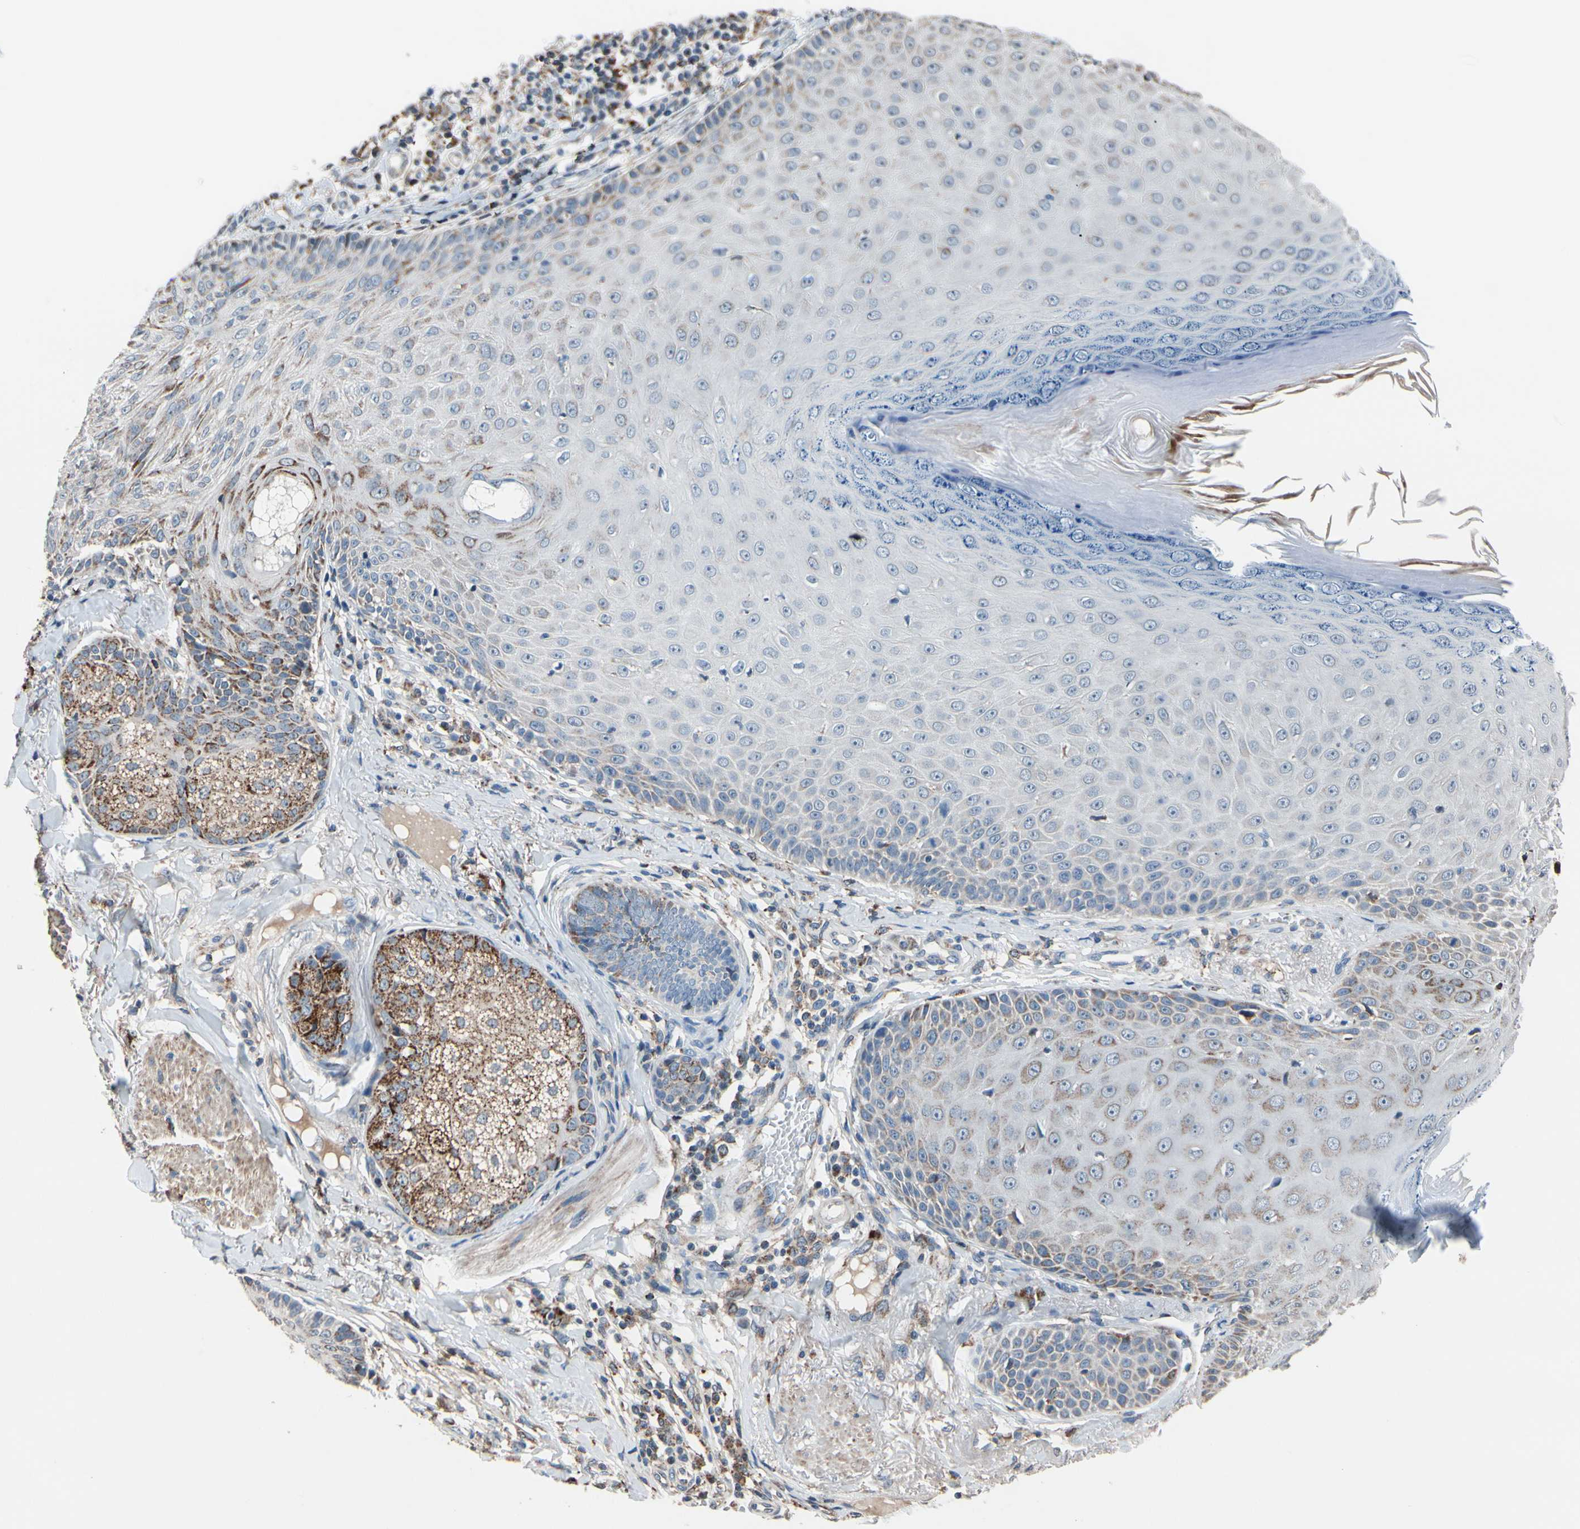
{"staining": {"intensity": "negative", "quantity": "none", "location": "none"}, "tissue": "skin cancer", "cell_type": "Tumor cells", "image_type": "cancer", "snomed": [{"axis": "morphology", "description": "Normal tissue, NOS"}, {"axis": "morphology", "description": "Basal cell carcinoma"}, {"axis": "topography", "description": "Skin"}], "caption": "IHC photomicrograph of skin cancer stained for a protein (brown), which shows no expression in tumor cells. The staining is performed using DAB brown chromogen with nuclei counter-stained in using hematoxylin.", "gene": "TMEM176A", "patient": {"sex": "male", "age": 52}}